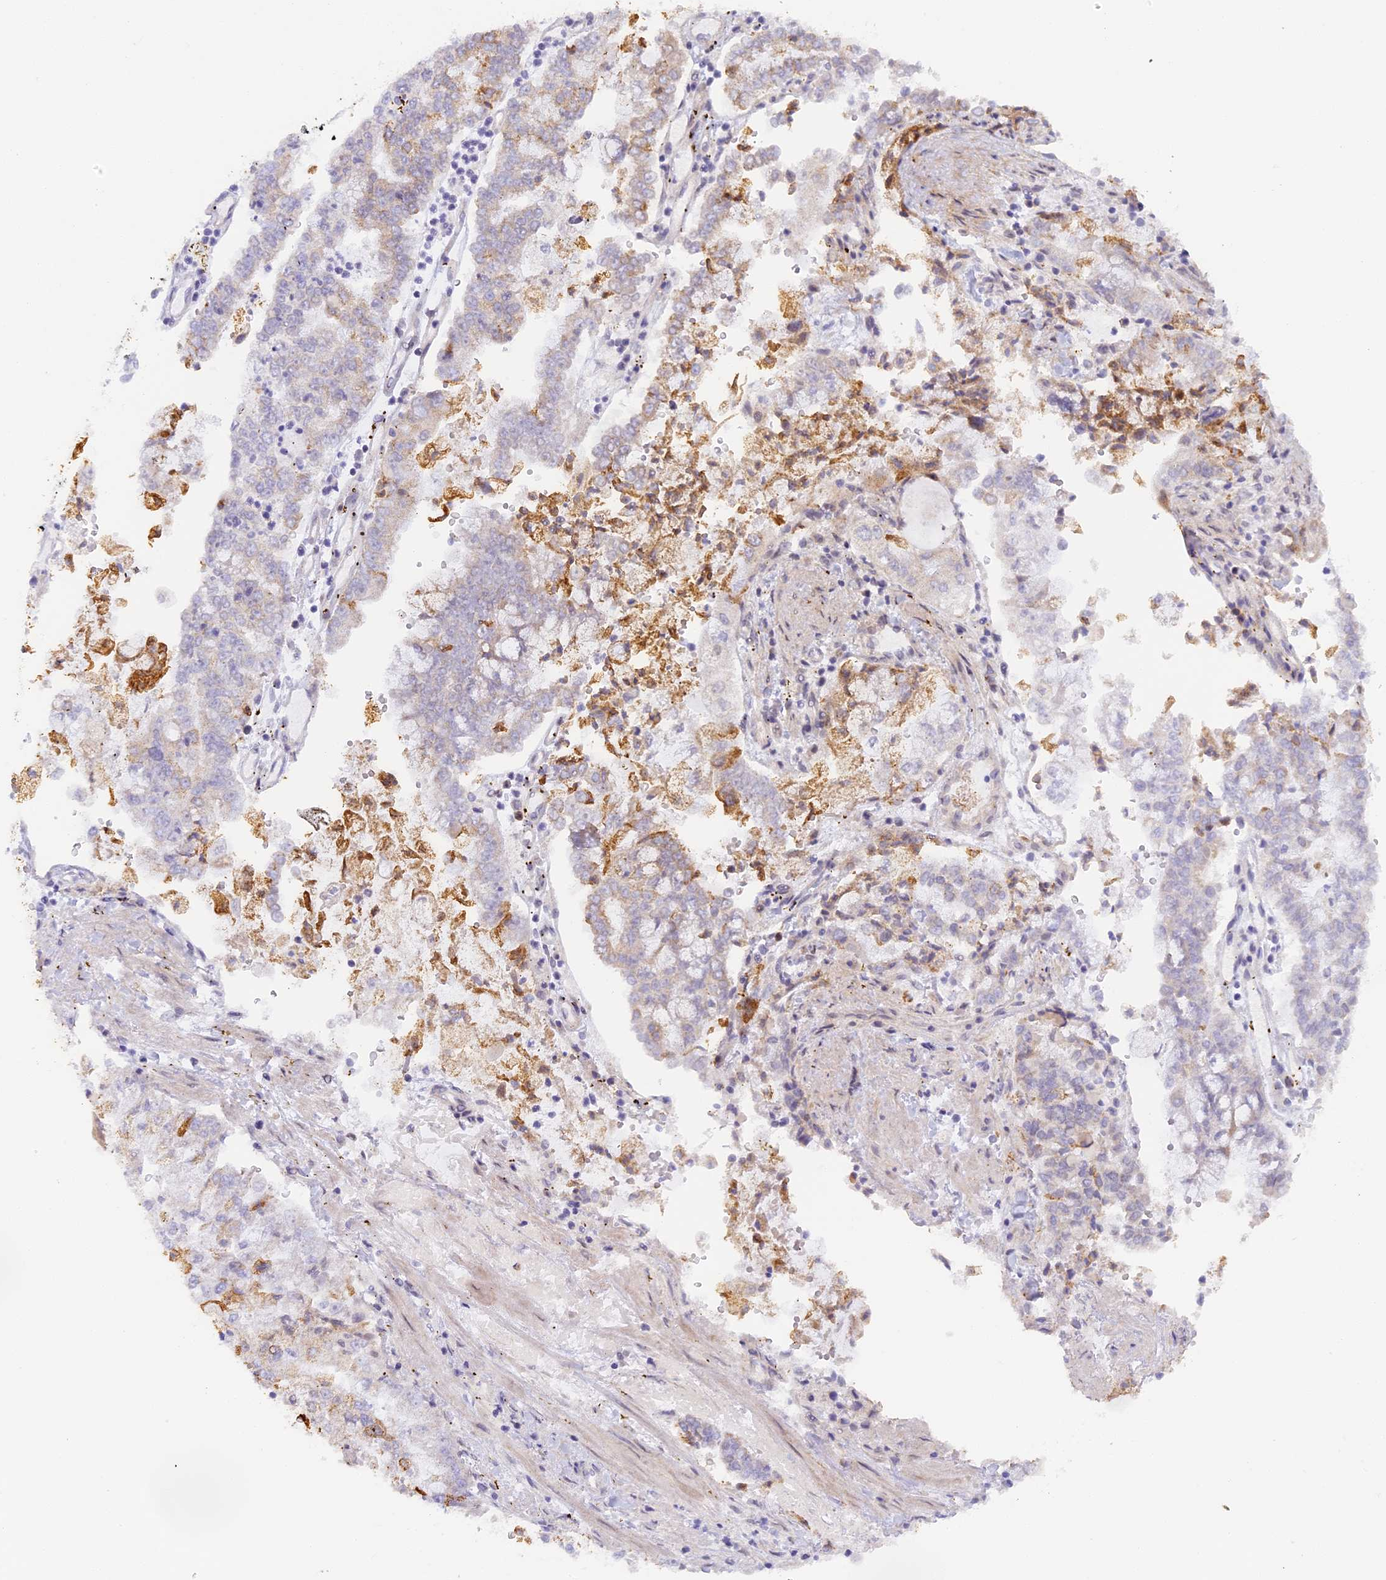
{"staining": {"intensity": "negative", "quantity": "none", "location": "none"}, "tissue": "stomach cancer", "cell_type": "Tumor cells", "image_type": "cancer", "snomed": [{"axis": "morphology", "description": "Adenocarcinoma, NOS"}, {"axis": "topography", "description": "Stomach"}], "caption": "Stomach adenocarcinoma was stained to show a protein in brown. There is no significant expression in tumor cells.", "gene": "MYBL2", "patient": {"sex": "male", "age": 76}}